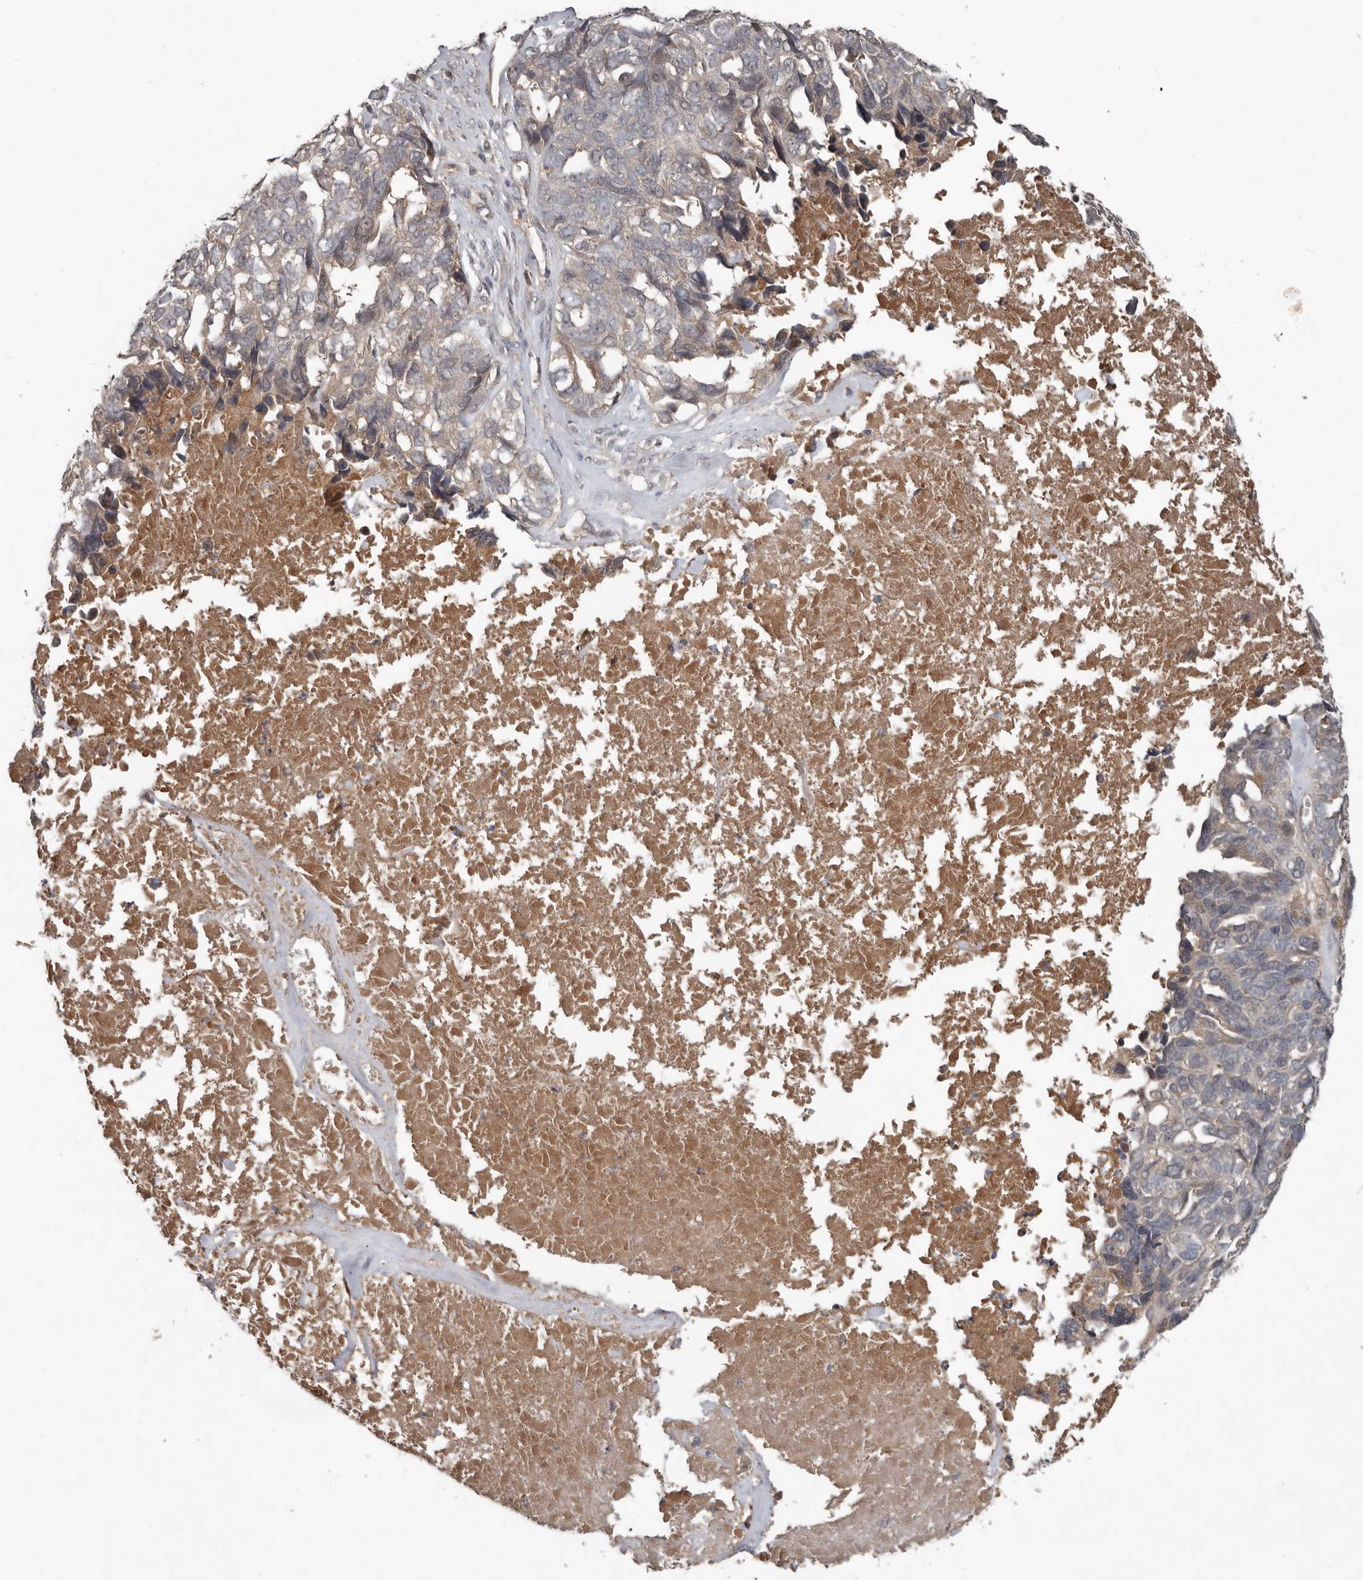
{"staining": {"intensity": "weak", "quantity": "<25%", "location": "cytoplasmic/membranous"}, "tissue": "ovarian cancer", "cell_type": "Tumor cells", "image_type": "cancer", "snomed": [{"axis": "morphology", "description": "Cystadenocarcinoma, serous, NOS"}, {"axis": "topography", "description": "Ovary"}], "caption": "The micrograph exhibits no significant expression in tumor cells of serous cystadenocarcinoma (ovarian). (DAB immunohistochemistry (IHC) with hematoxylin counter stain).", "gene": "DNAJB4", "patient": {"sex": "female", "age": 79}}